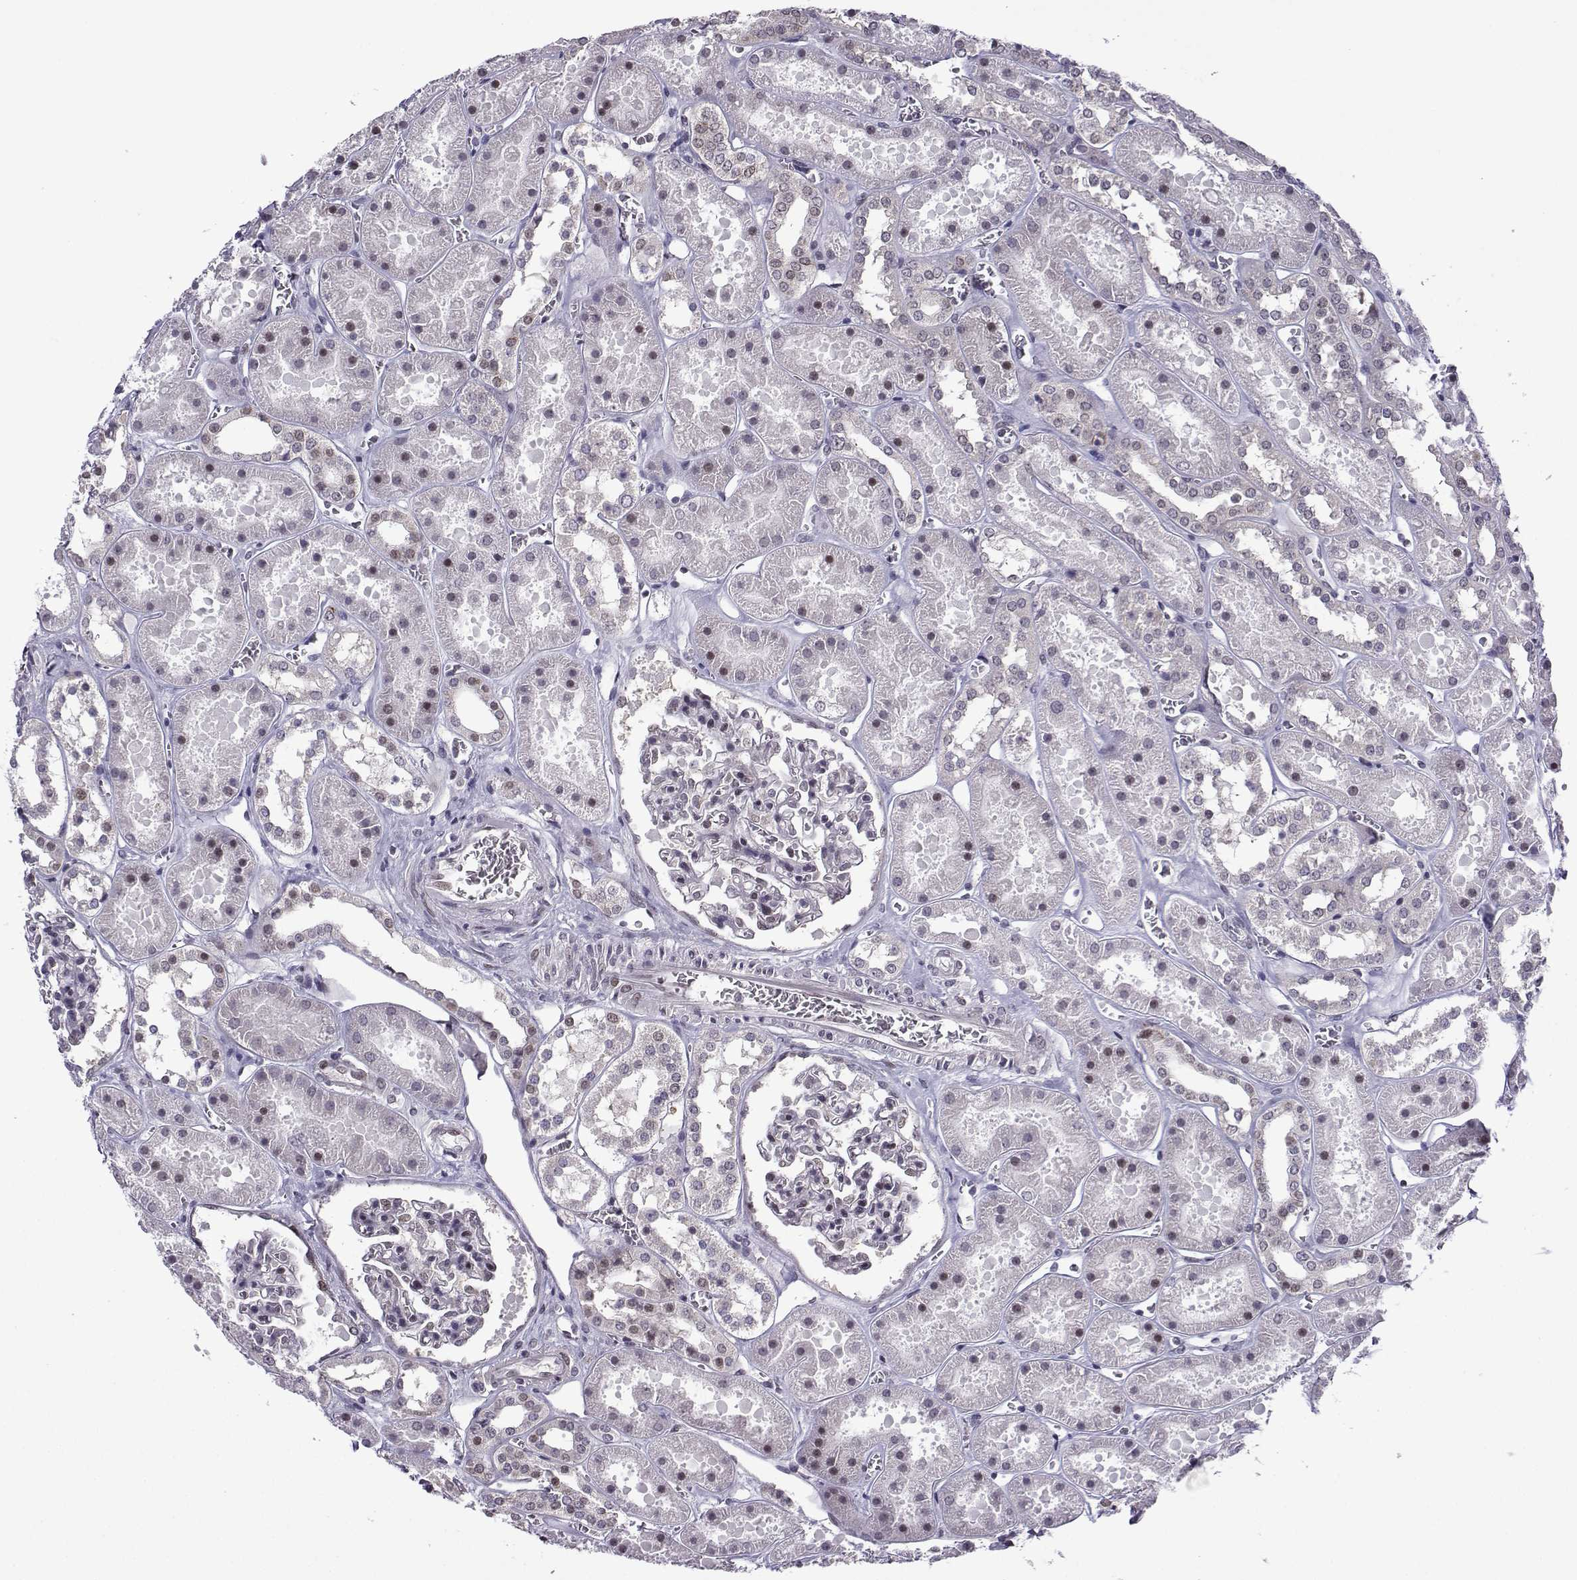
{"staining": {"intensity": "negative", "quantity": "none", "location": "none"}, "tissue": "kidney", "cell_type": "Cells in glomeruli", "image_type": "normal", "snomed": [{"axis": "morphology", "description": "Normal tissue, NOS"}, {"axis": "topography", "description": "Kidney"}], "caption": "A photomicrograph of kidney stained for a protein exhibits no brown staining in cells in glomeruli. The staining is performed using DAB (3,3'-diaminobenzidine) brown chromogen with nuclei counter-stained in using hematoxylin.", "gene": "FGF3", "patient": {"sex": "female", "age": 41}}